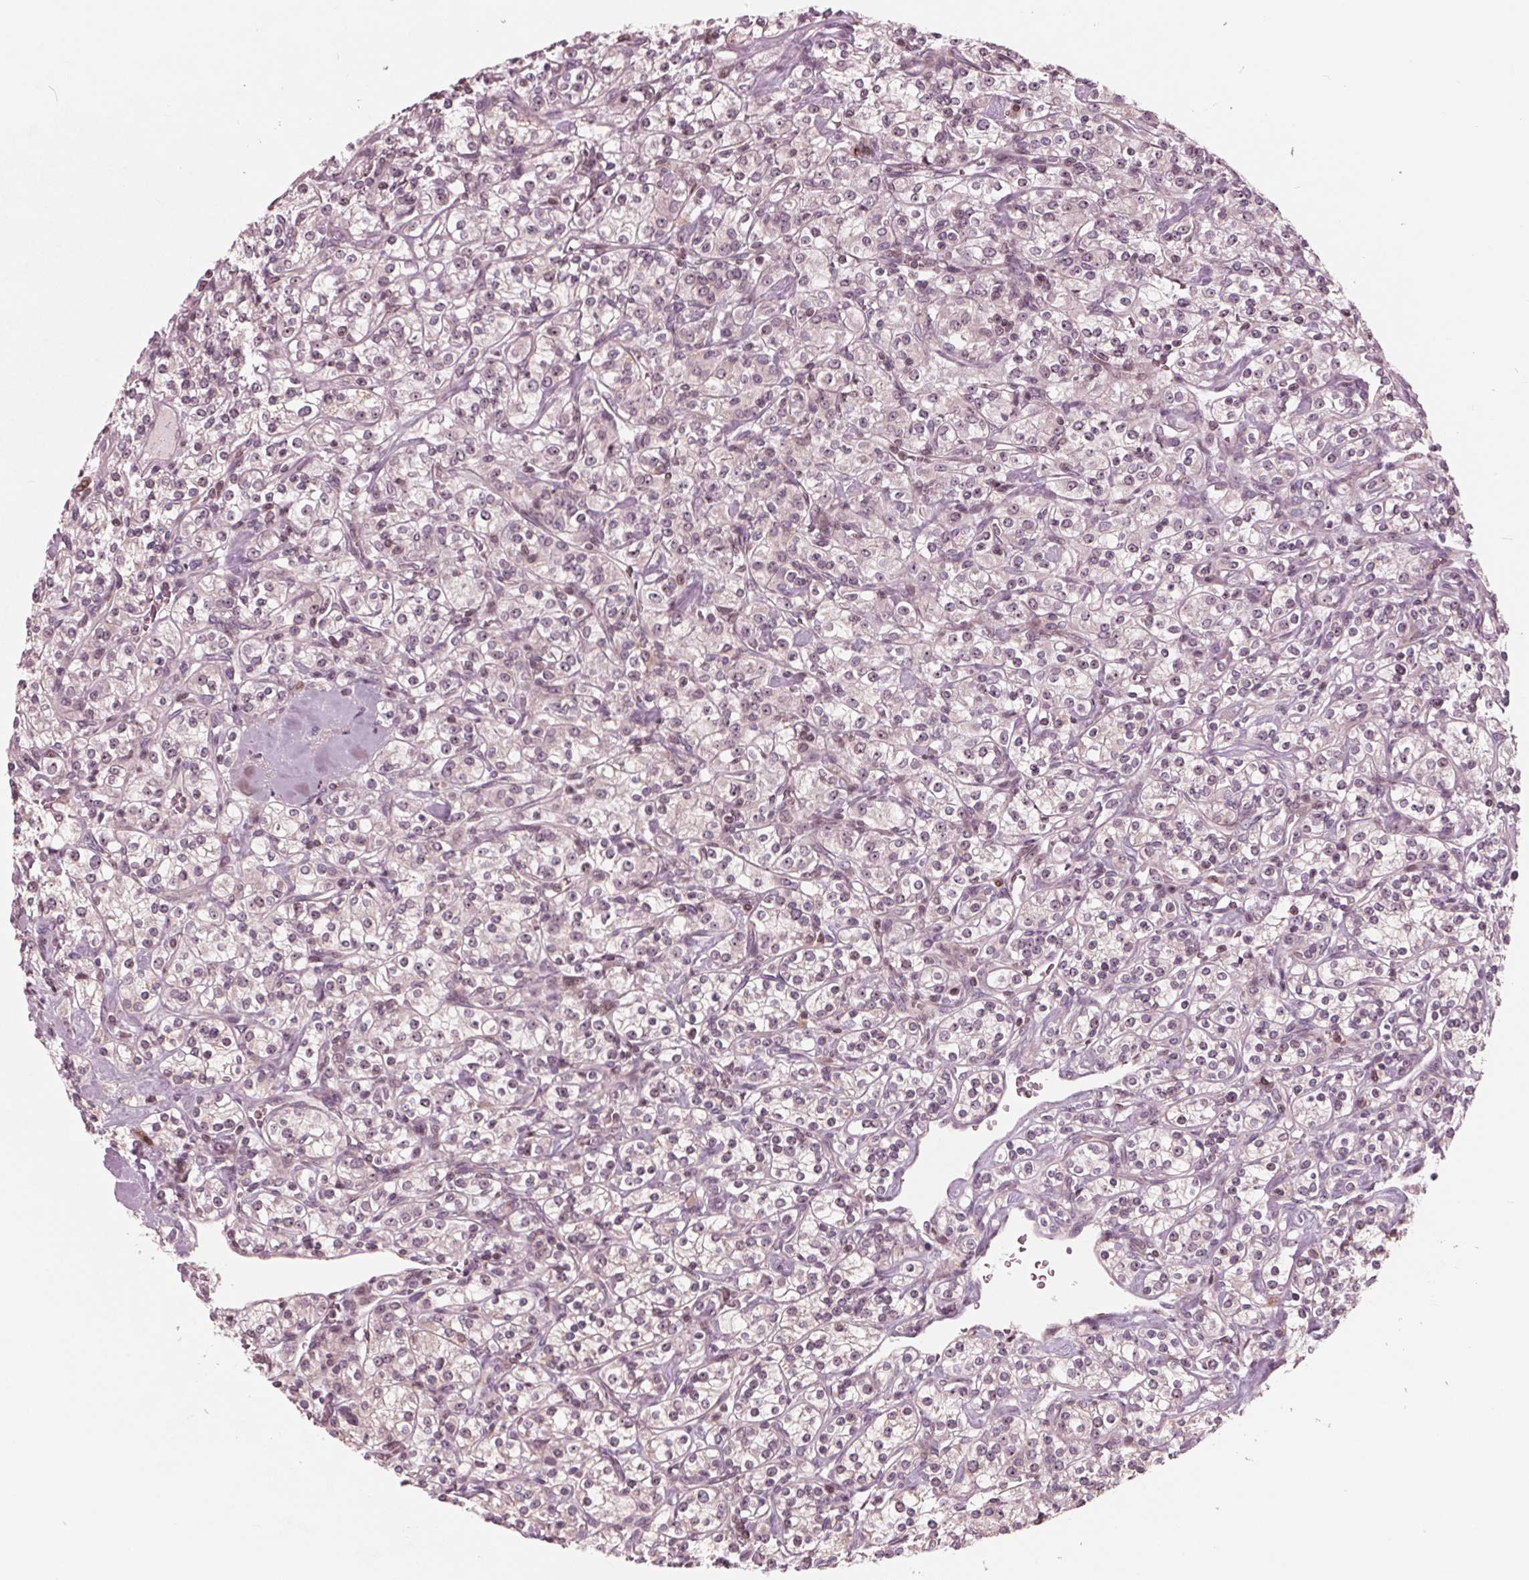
{"staining": {"intensity": "negative", "quantity": "none", "location": "none"}, "tissue": "renal cancer", "cell_type": "Tumor cells", "image_type": "cancer", "snomed": [{"axis": "morphology", "description": "Adenocarcinoma, NOS"}, {"axis": "topography", "description": "Kidney"}], "caption": "Adenocarcinoma (renal) was stained to show a protein in brown. There is no significant staining in tumor cells.", "gene": "NUP210", "patient": {"sex": "male", "age": 77}}